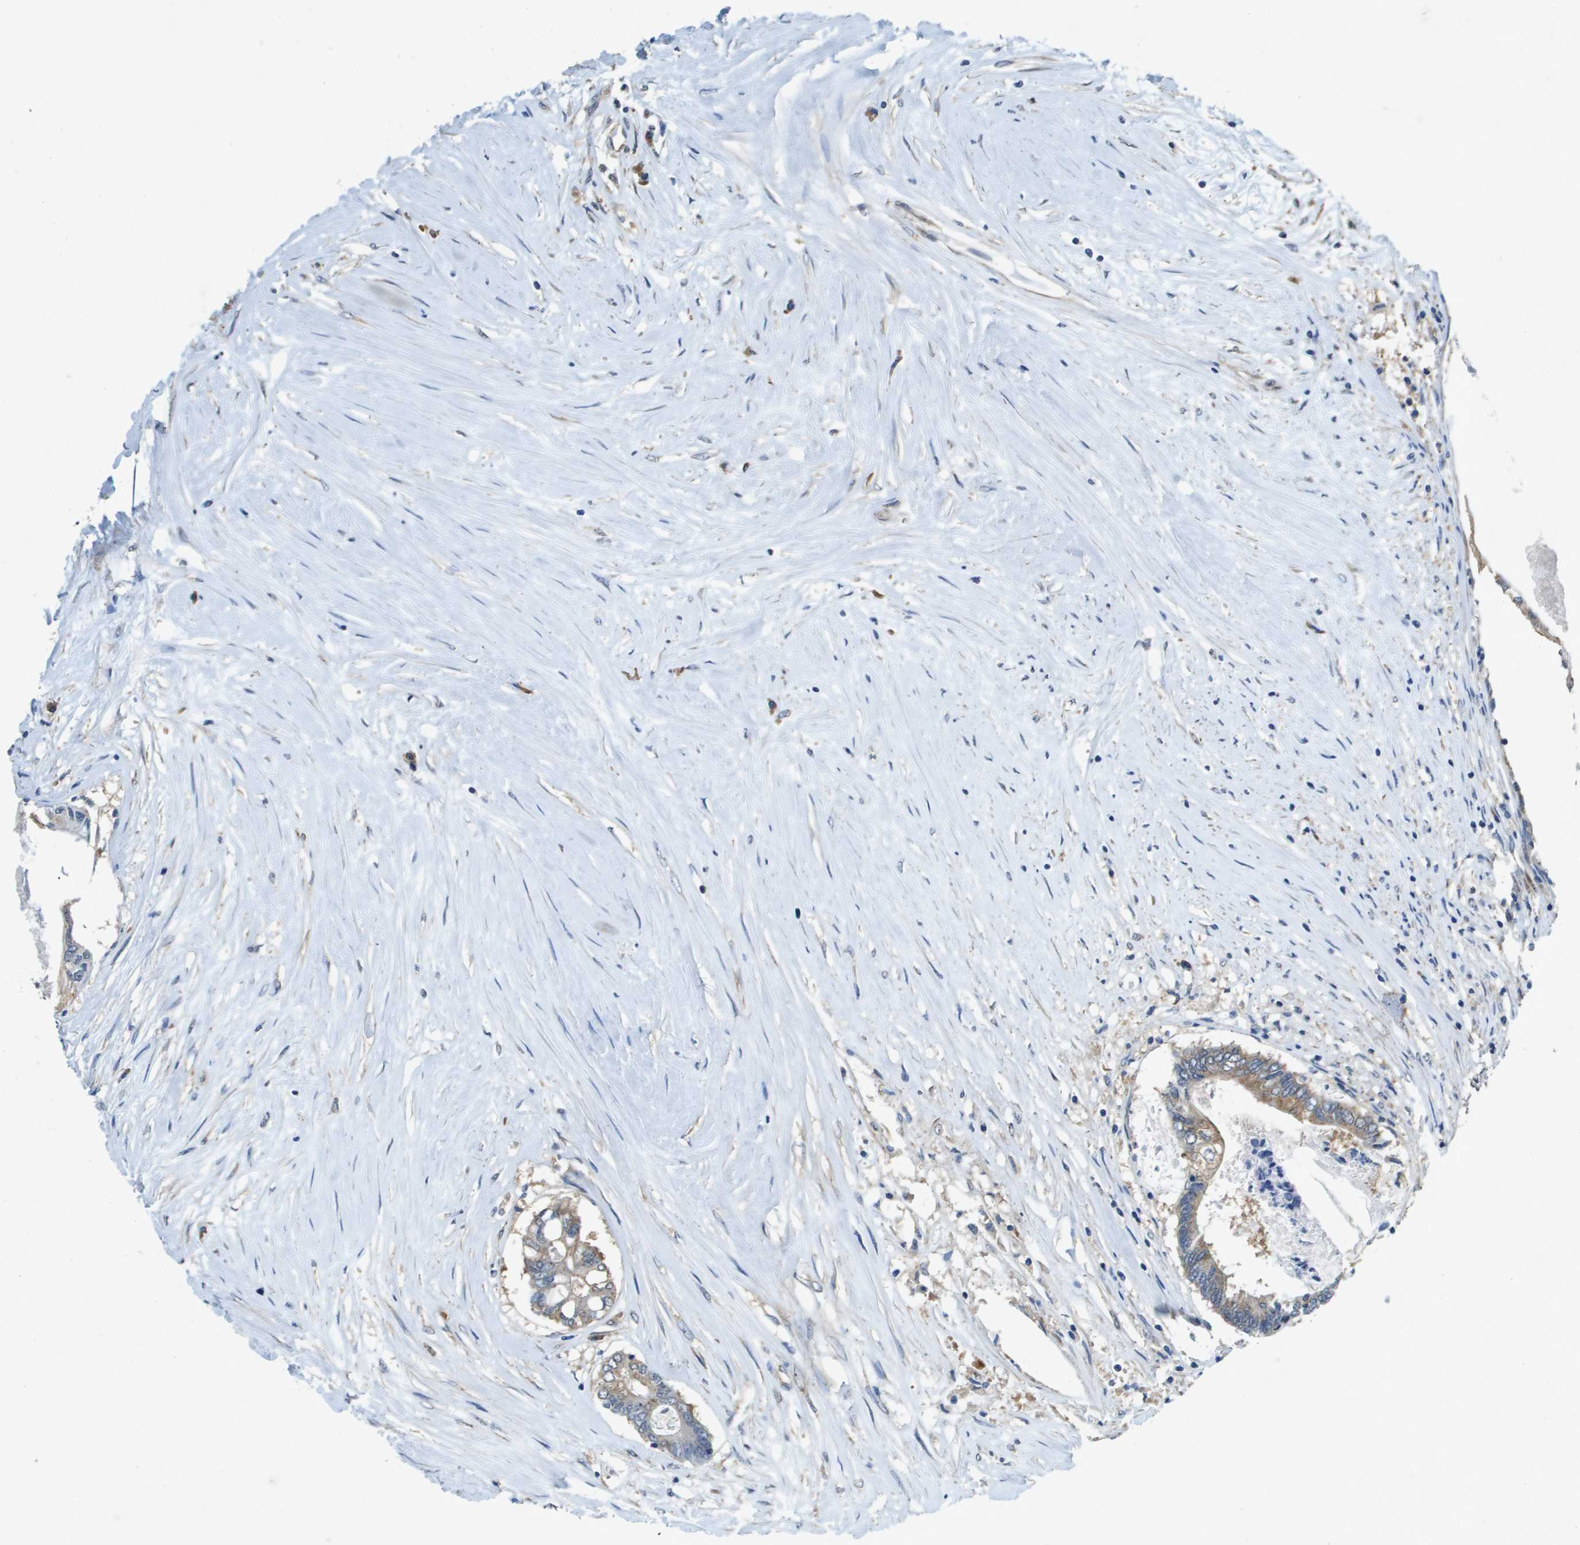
{"staining": {"intensity": "moderate", "quantity": "25%-75%", "location": "cytoplasmic/membranous"}, "tissue": "colorectal cancer", "cell_type": "Tumor cells", "image_type": "cancer", "snomed": [{"axis": "morphology", "description": "Adenocarcinoma, NOS"}, {"axis": "topography", "description": "Rectum"}], "caption": "Colorectal adenocarcinoma stained with a brown dye displays moderate cytoplasmic/membranous positive expression in approximately 25%-75% of tumor cells.", "gene": "PTPRT", "patient": {"sex": "male", "age": 63}}